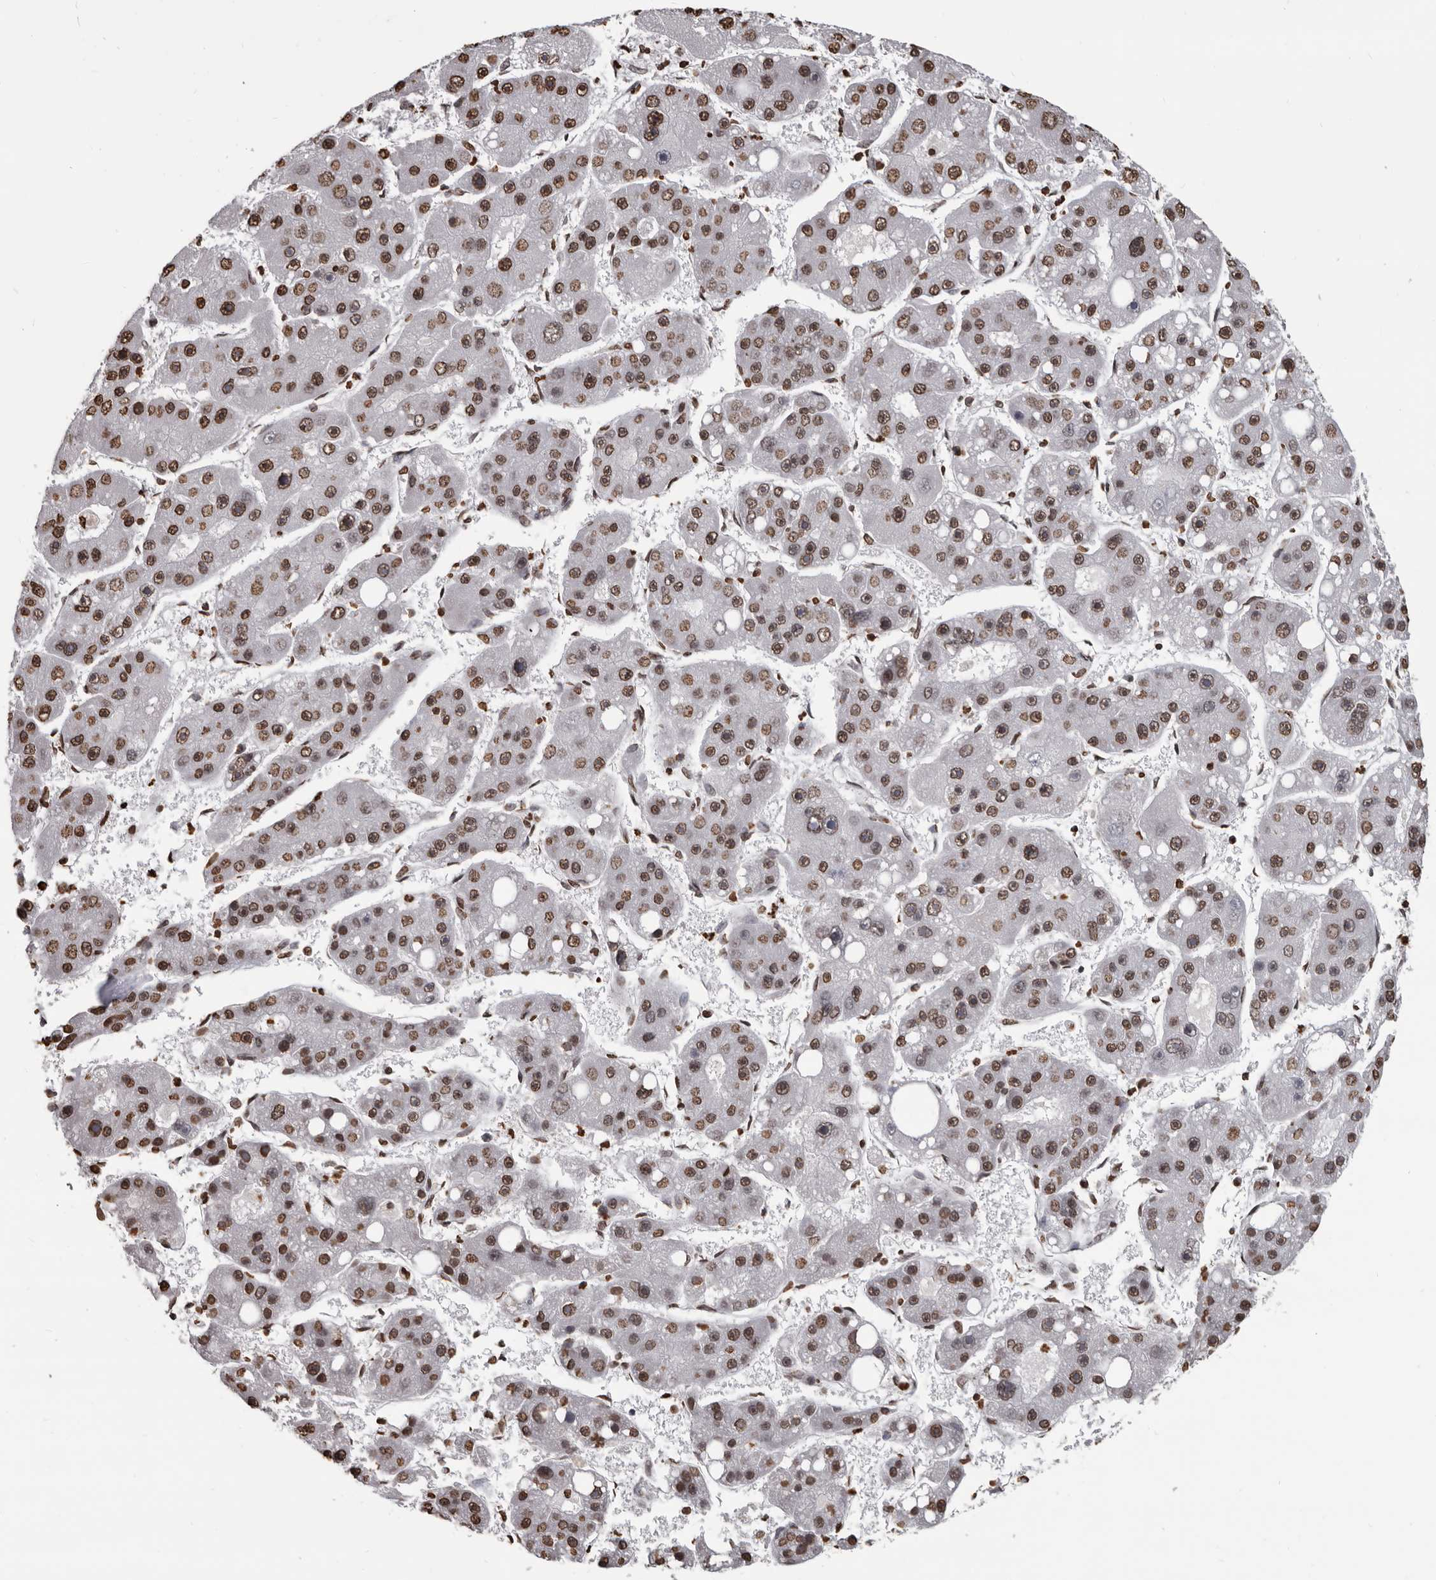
{"staining": {"intensity": "strong", "quantity": ">75%", "location": "nuclear"}, "tissue": "liver cancer", "cell_type": "Tumor cells", "image_type": "cancer", "snomed": [{"axis": "morphology", "description": "Carcinoma, Hepatocellular, NOS"}, {"axis": "topography", "description": "Liver"}], "caption": "Immunohistochemistry (DAB (3,3'-diaminobenzidine)) staining of hepatocellular carcinoma (liver) shows strong nuclear protein staining in about >75% of tumor cells.", "gene": "AHR", "patient": {"sex": "female", "age": 61}}